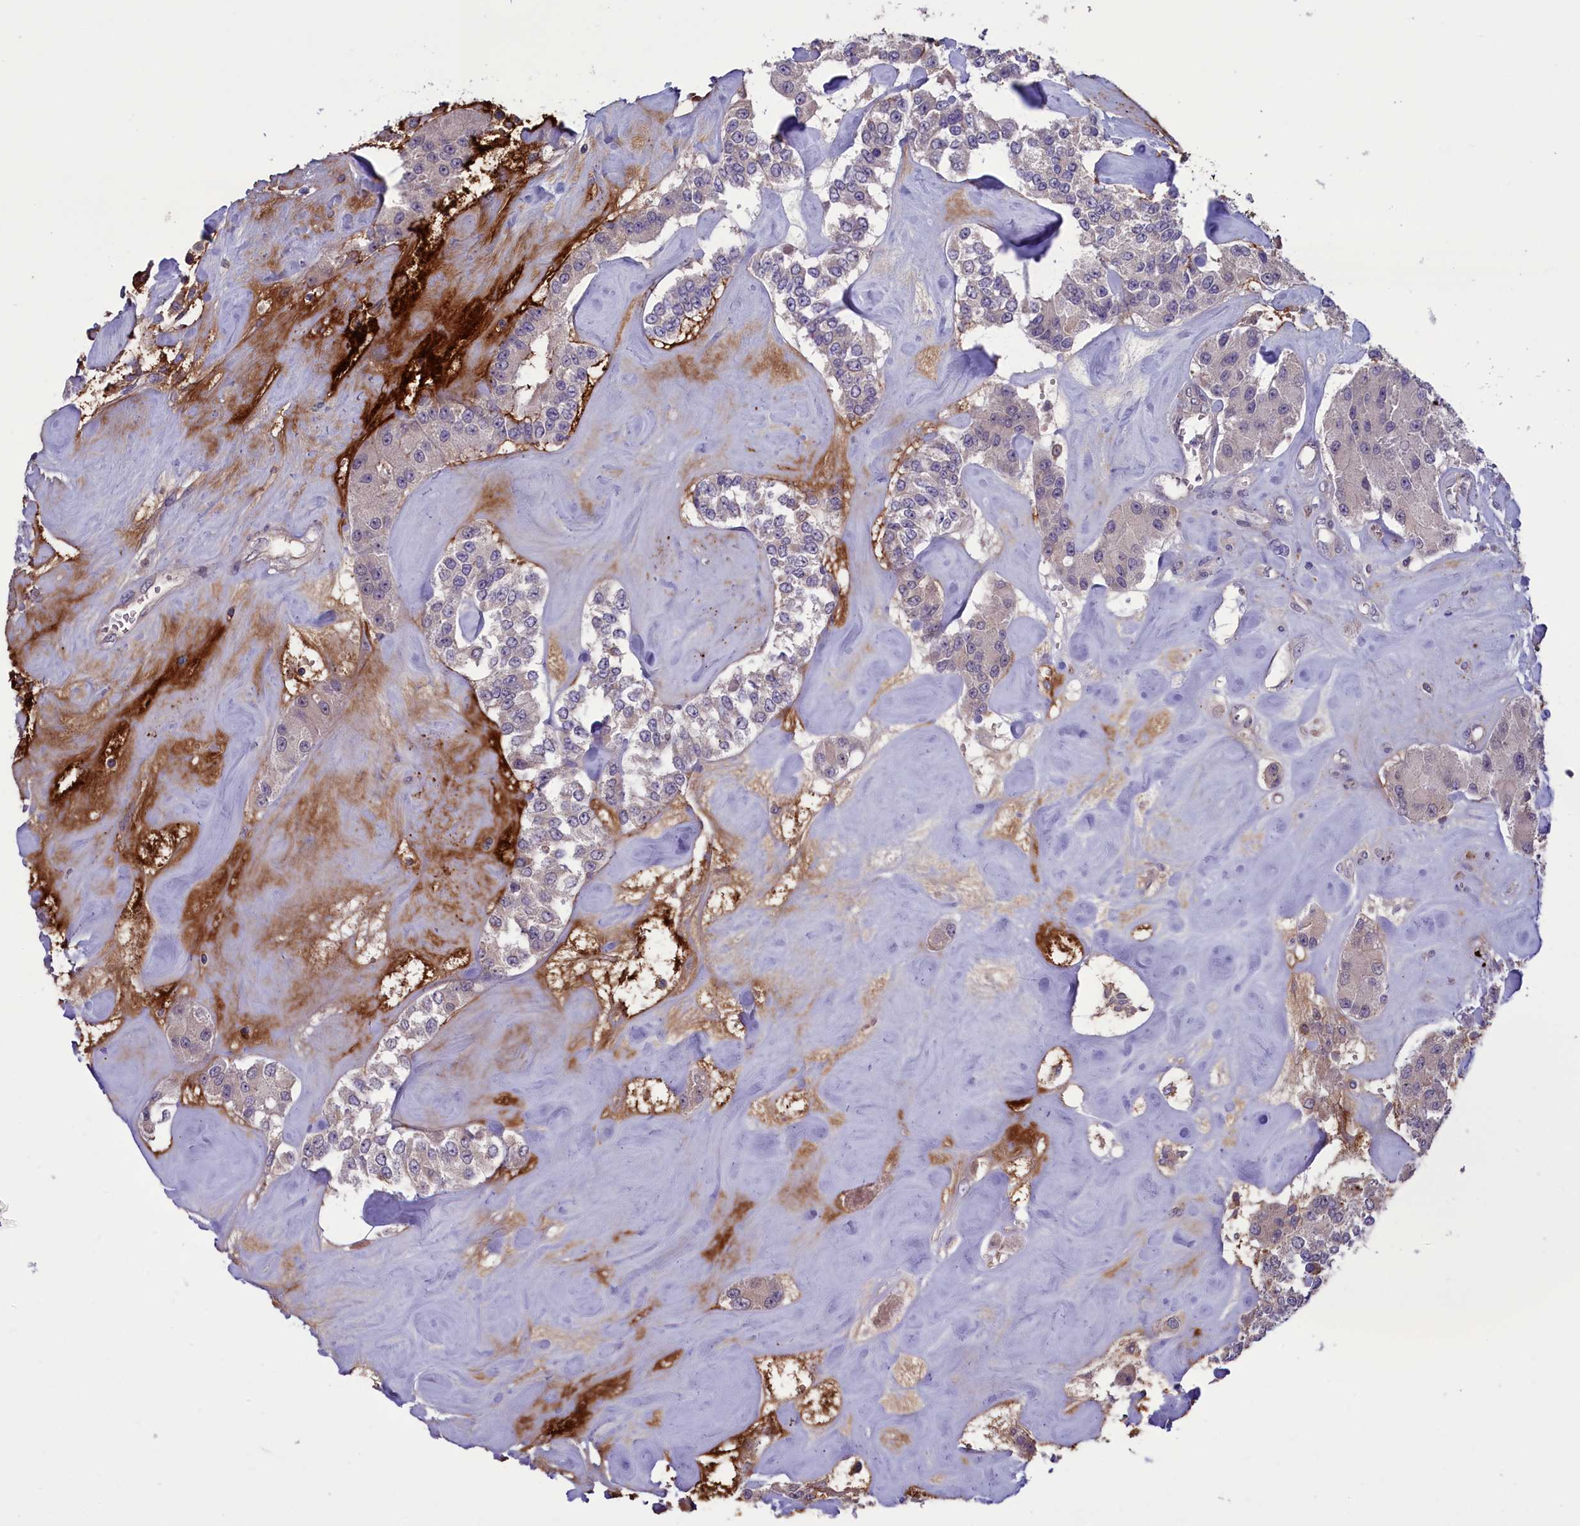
{"staining": {"intensity": "weak", "quantity": "25%-75%", "location": "cytoplasmic/membranous"}, "tissue": "carcinoid", "cell_type": "Tumor cells", "image_type": "cancer", "snomed": [{"axis": "morphology", "description": "Carcinoid, malignant, NOS"}, {"axis": "topography", "description": "Pancreas"}], "caption": "An image showing weak cytoplasmic/membranous positivity in about 25%-75% of tumor cells in carcinoid, as visualized by brown immunohistochemical staining.", "gene": "HEATR3", "patient": {"sex": "male", "age": 41}}